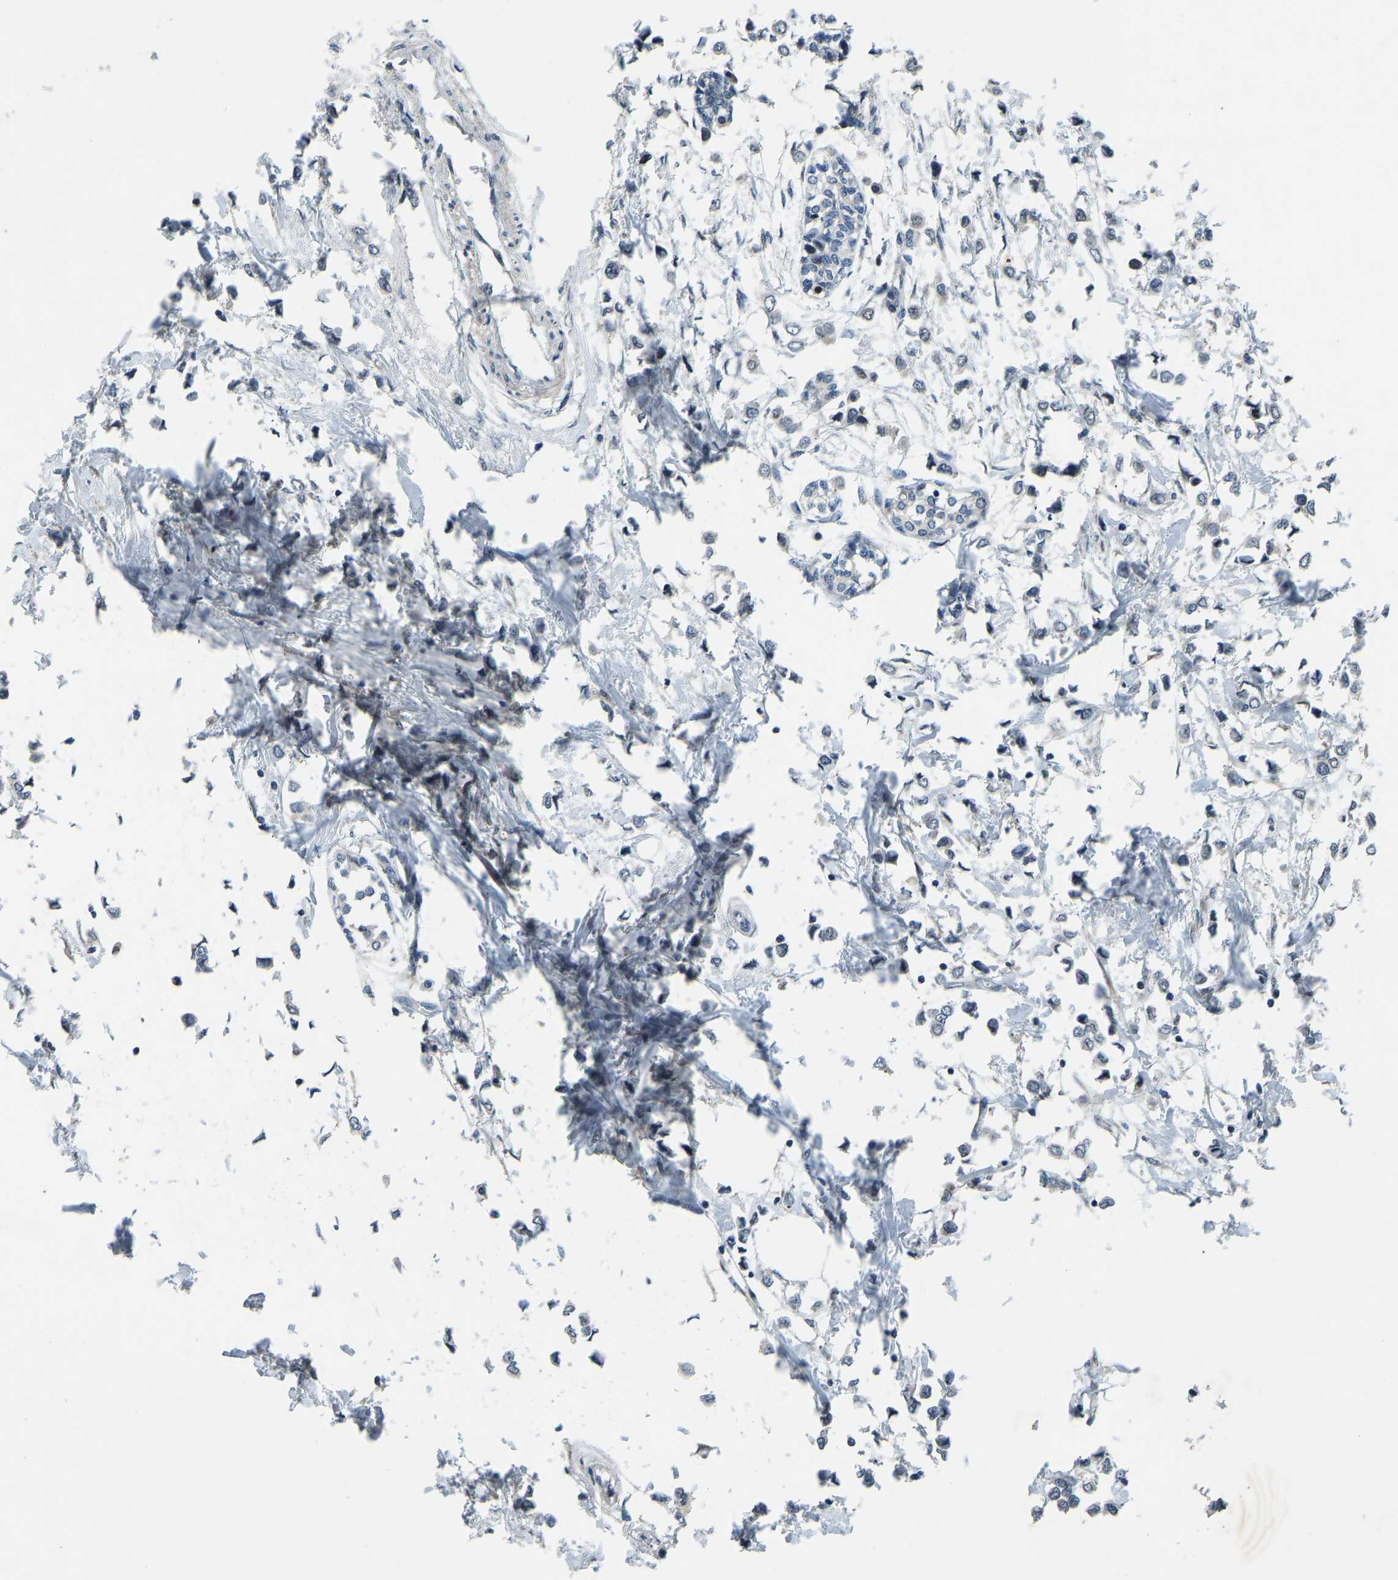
{"staining": {"intensity": "weak", "quantity": "<25%", "location": "cytoplasmic/membranous"}, "tissue": "breast cancer", "cell_type": "Tumor cells", "image_type": "cancer", "snomed": [{"axis": "morphology", "description": "Lobular carcinoma"}, {"axis": "topography", "description": "Breast"}], "caption": "DAB immunohistochemical staining of human lobular carcinoma (breast) reveals no significant expression in tumor cells.", "gene": "RLIM", "patient": {"sex": "female", "age": 51}}